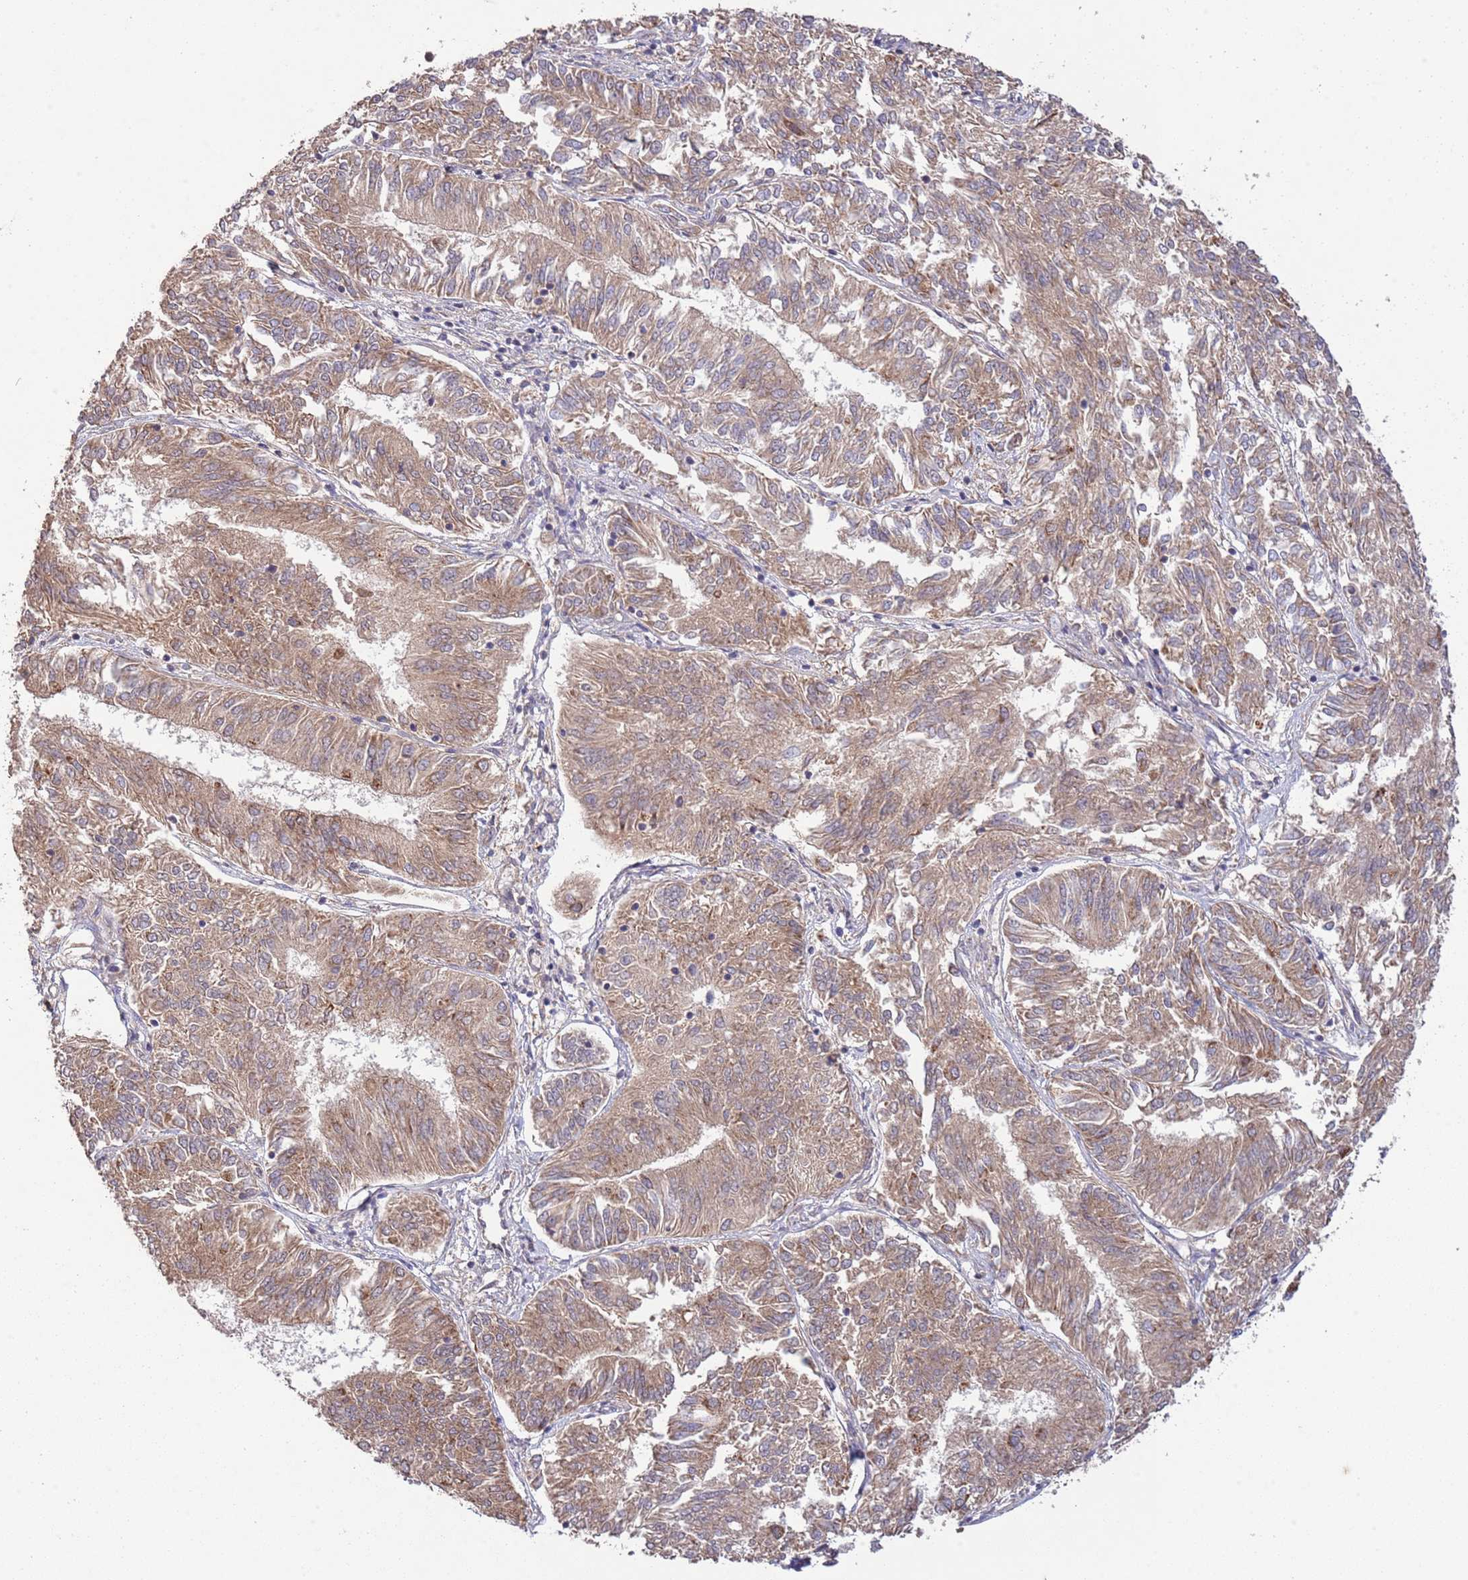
{"staining": {"intensity": "weak", "quantity": ">75%", "location": "cytoplasmic/membranous"}, "tissue": "endometrial cancer", "cell_type": "Tumor cells", "image_type": "cancer", "snomed": [{"axis": "morphology", "description": "Adenocarcinoma, NOS"}, {"axis": "topography", "description": "Endometrium"}], "caption": "Endometrial cancer (adenocarcinoma) stained with a protein marker shows weak staining in tumor cells.", "gene": "IVD", "patient": {"sex": "female", "age": 58}}